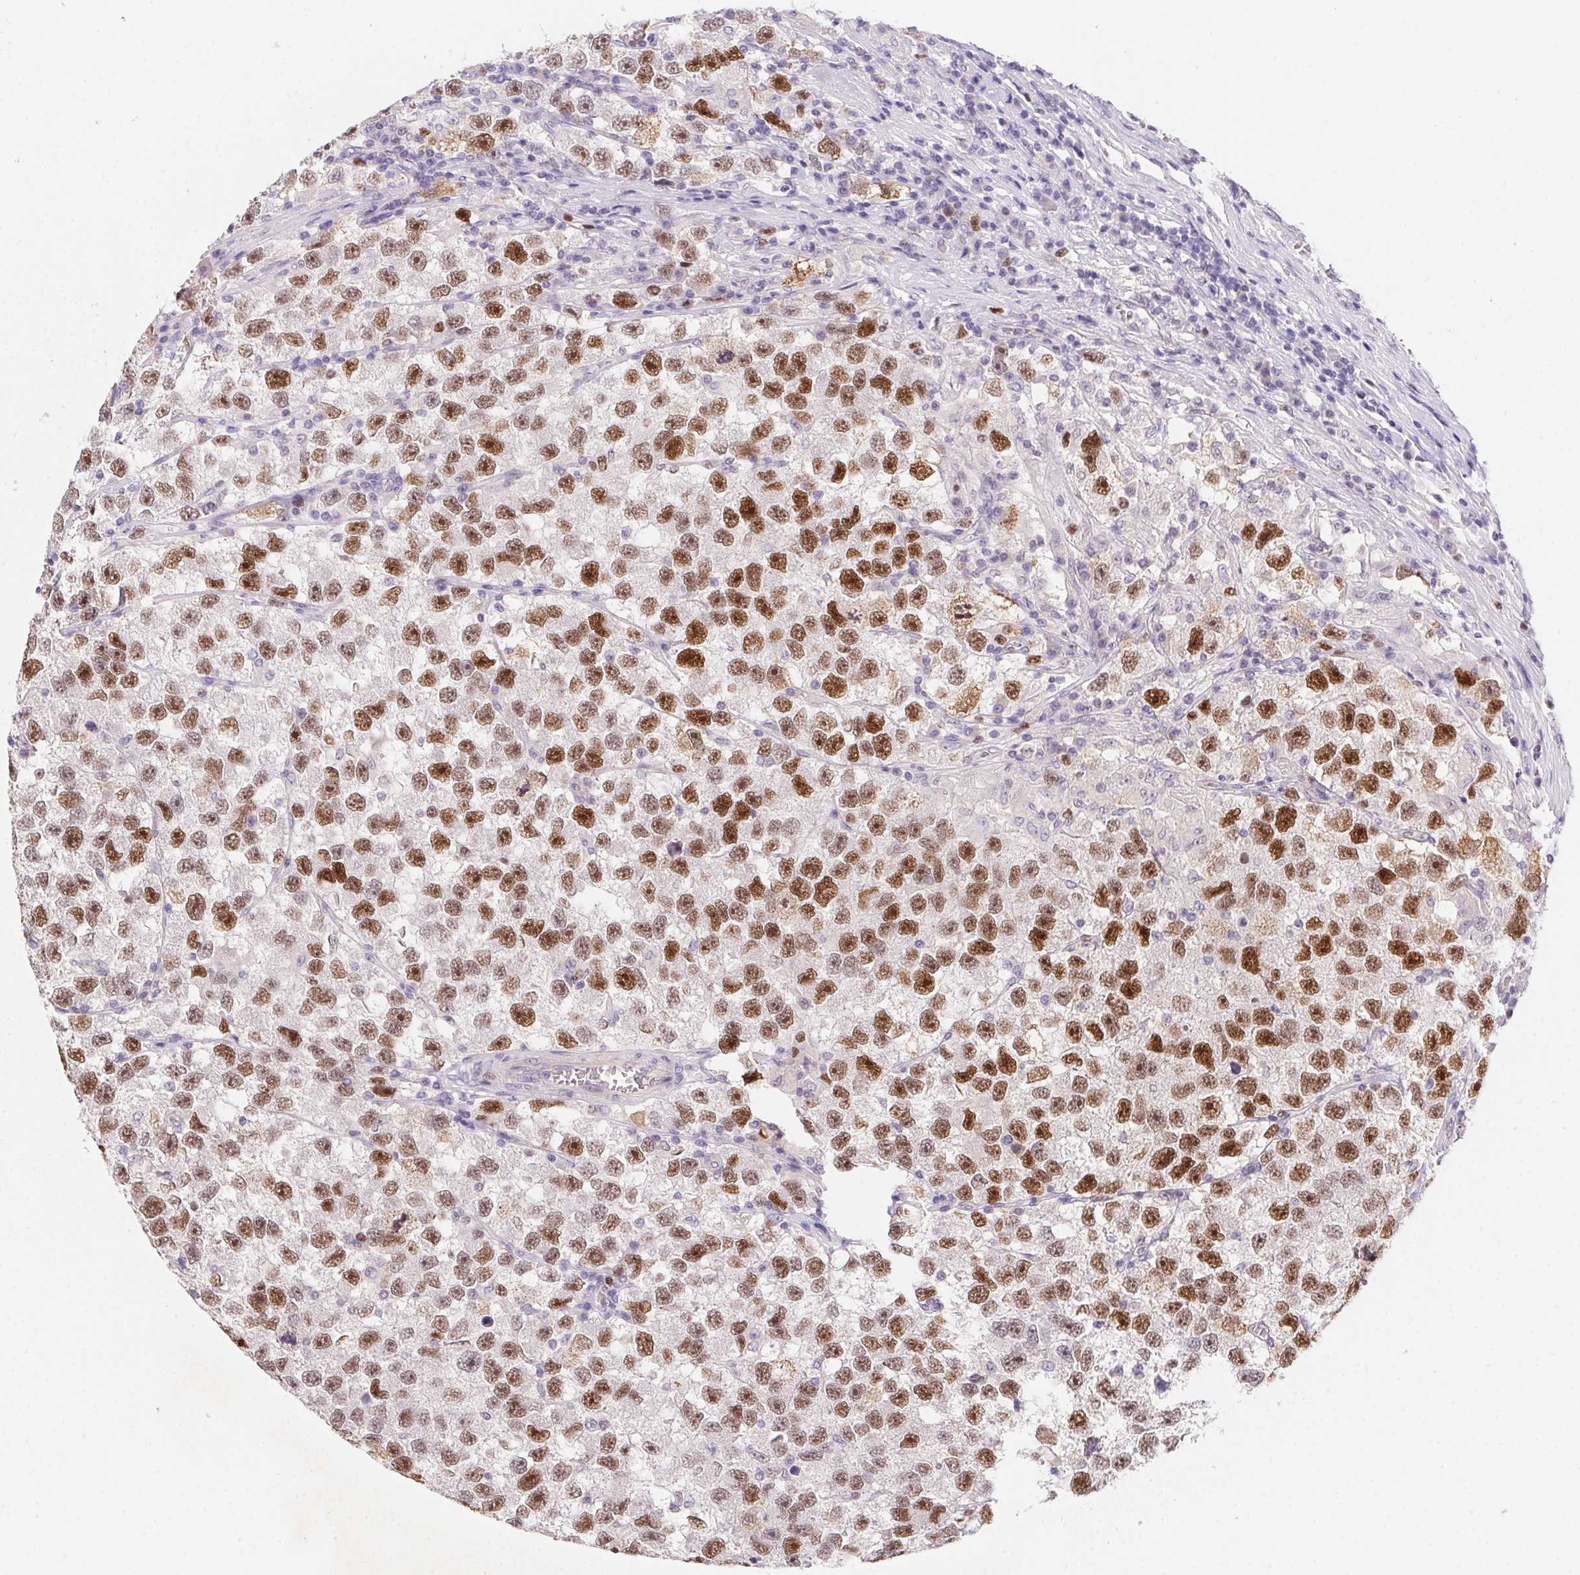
{"staining": {"intensity": "moderate", "quantity": ">75%", "location": "nuclear"}, "tissue": "testis cancer", "cell_type": "Tumor cells", "image_type": "cancer", "snomed": [{"axis": "morphology", "description": "Seminoma, NOS"}, {"axis": "topography", "description": "Testis"}], "caption": "Immunohistochemistry micrograph of testis cancer (seminoma) stained for a protein (brown), which exhibits medium levels of moderate nuclear expression in approximately >75% of tumor cells.", "gene": "HELLS", "patient": {"sex": "male", "age": 26}}